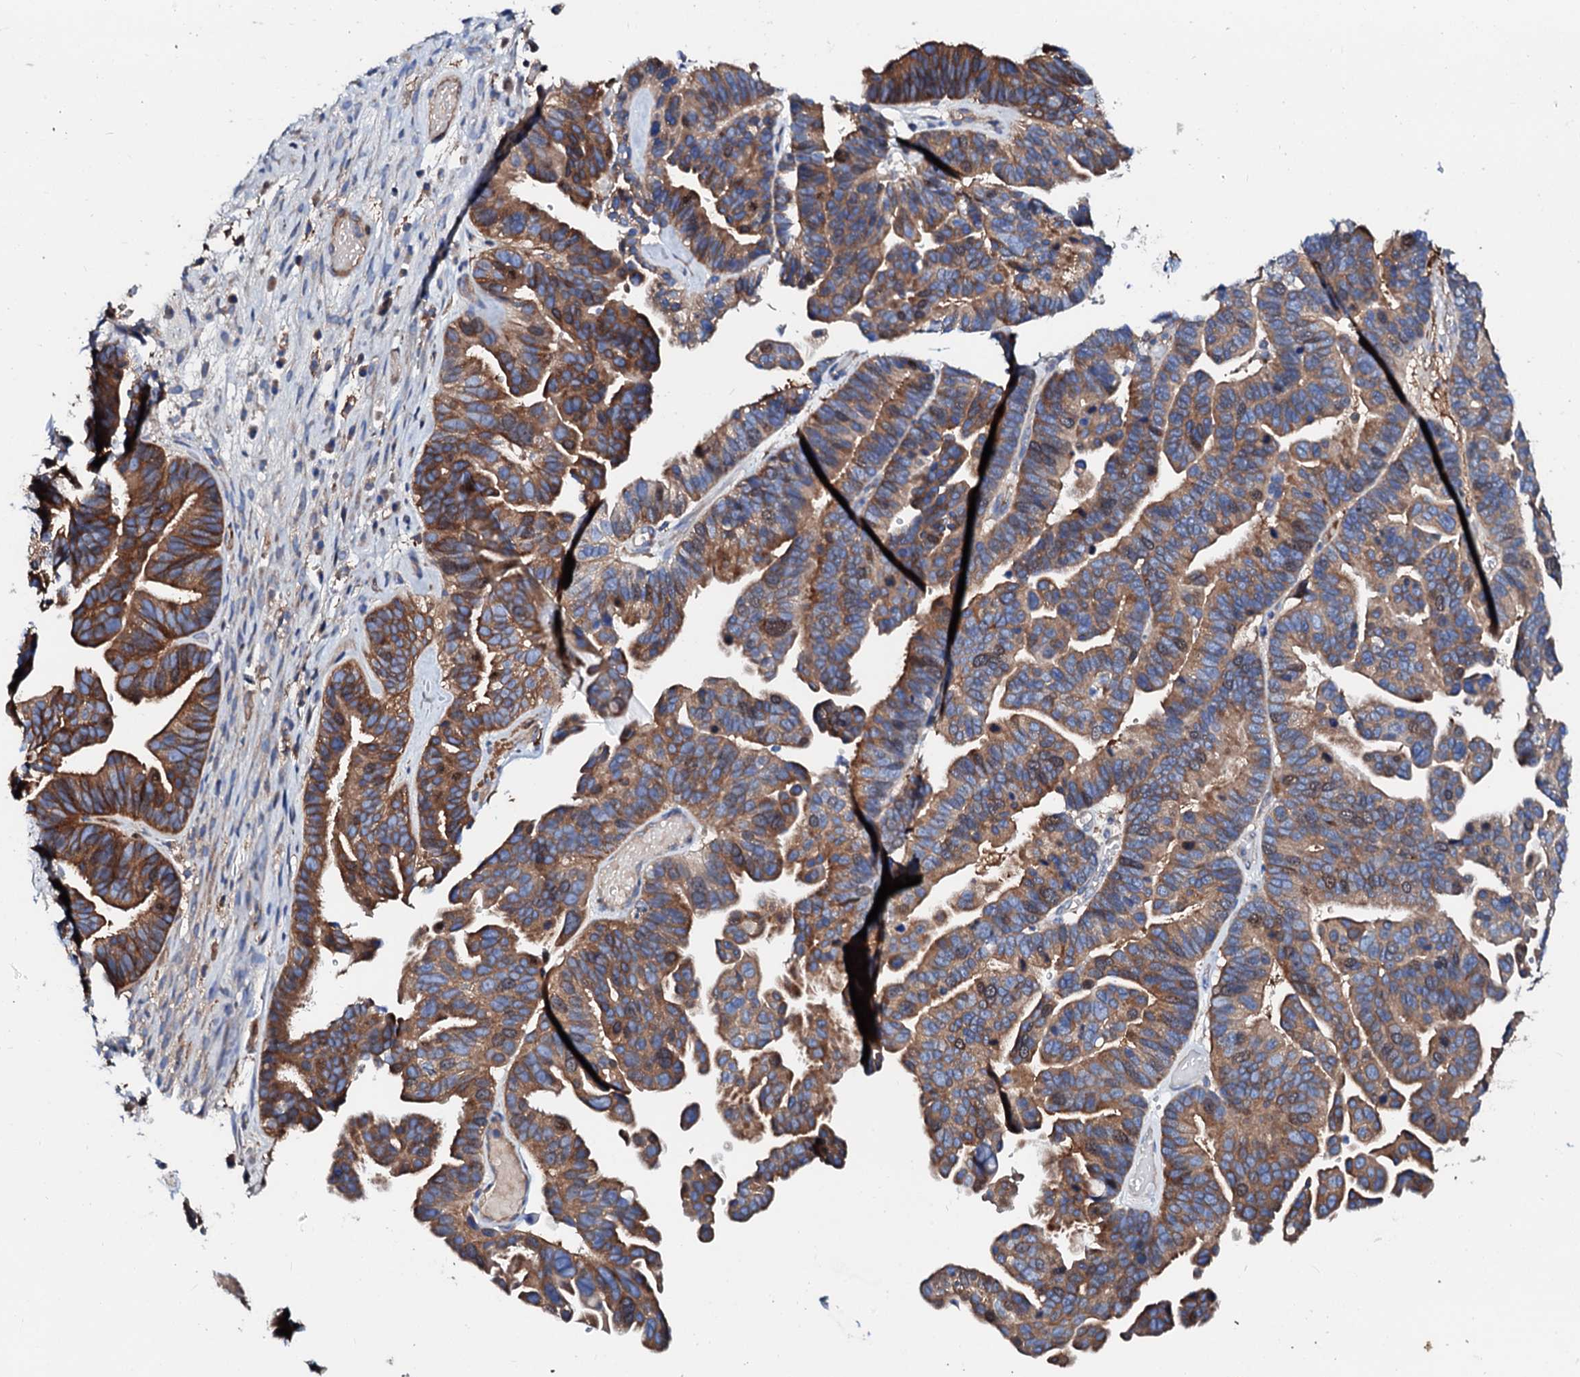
{"staining": {"intensity": "moderate", "quantity": ">75%", "location": "cytoplasmic/membranous"}, "tissue": "ovarian cancer", "cell_type": "Tumor cells", "image_type": "cancer", "snomed": [{"axis": "morphology", "description": "Cystadenocarcinoma, serous, NOS"}, {"axis": "topography", "description": "Ovary"}], "caption": "Protein staining by immunohistochemistry shows moderate cytoplasmic/membranous expression in approximately >75% of tumor cells in ovarian cancer (serous cystadenocarcinoma).", "gene": "CSKMT", "patient": {"sex": "female", "age": 56}}